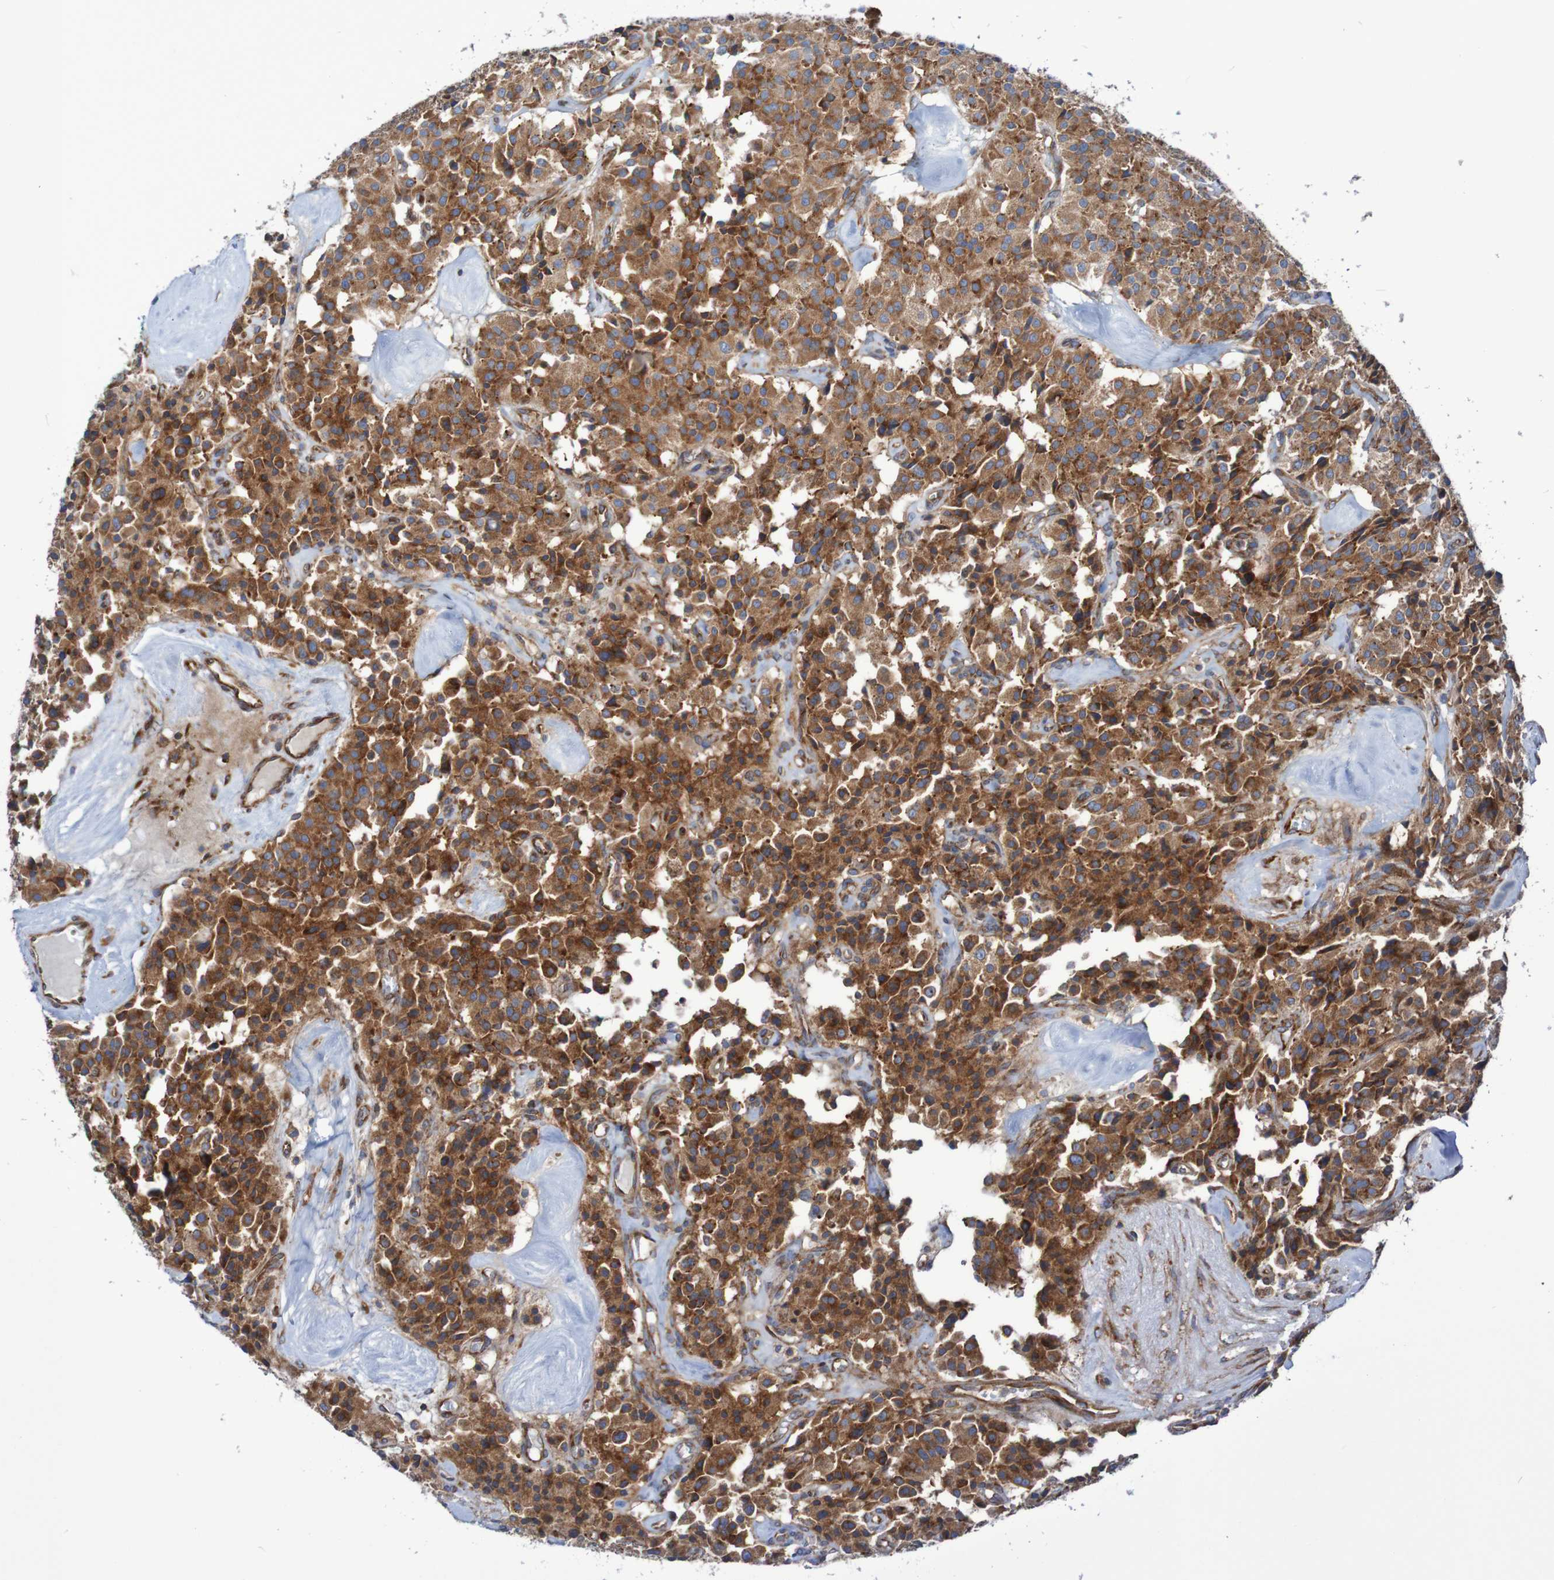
{"staining": {"intensity": "moderate", "quantity": ">75%", "location": "cytoplasmic/membranous"}, "tissue": "carcinoid", "cell_type": "Tumor cells", "image_type": "cancer", "snomed": [{"axis": "morphology", "description": "Carcinoid, malignant, NOS"}, {"axis": "topography", "description": "Lung"}], "caption": "Immunohistochemistry image of neoplastic tissue: human carcinoid (malignant) stained using immunohistochemistry (IHC) reveals medium levels of moderate protein expression localized specifically in the cytoplasmic/membranous of tumor cells, appearing as a cytoplasmic/membranous brown color.", "gene": "FXR2", "patient": {"sex": "male", "age": 30}}